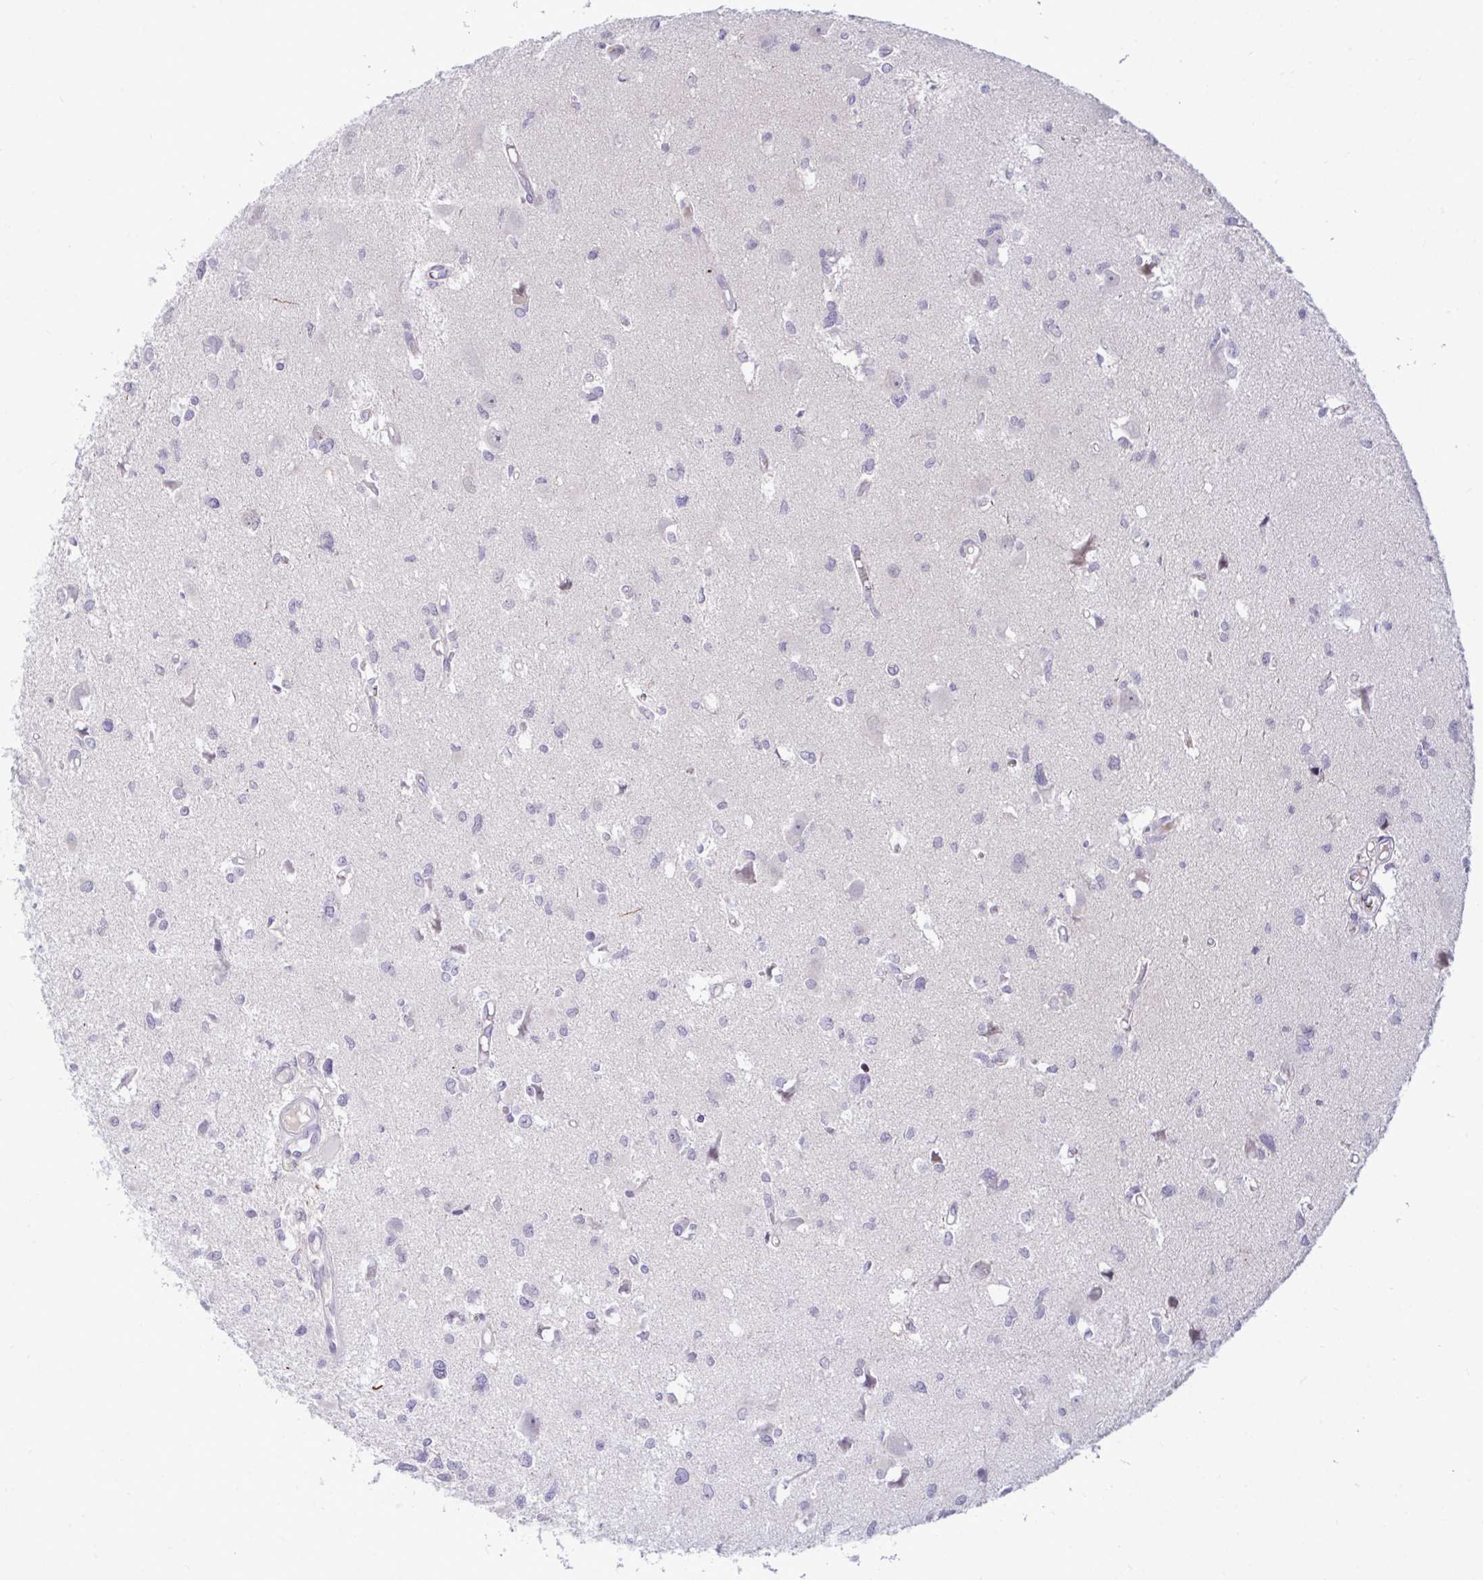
{"staining": {"intensity": "negative", "quantity": "none", "location": "none"}, "tissue": "glioma", "cell_type": "Tumor cells", "image_type": "cancer", "snomed": [{"axis": "morphology", "description": "Glioma, malignant, High grade"}, {"axis": "topography", "description": "Brain"}], "caption": "Histopathology image shows no protein expression in tumor cells of glioma tissue.", "gene": "EPOP", "patient": {"sex": "male", "age": 23}}